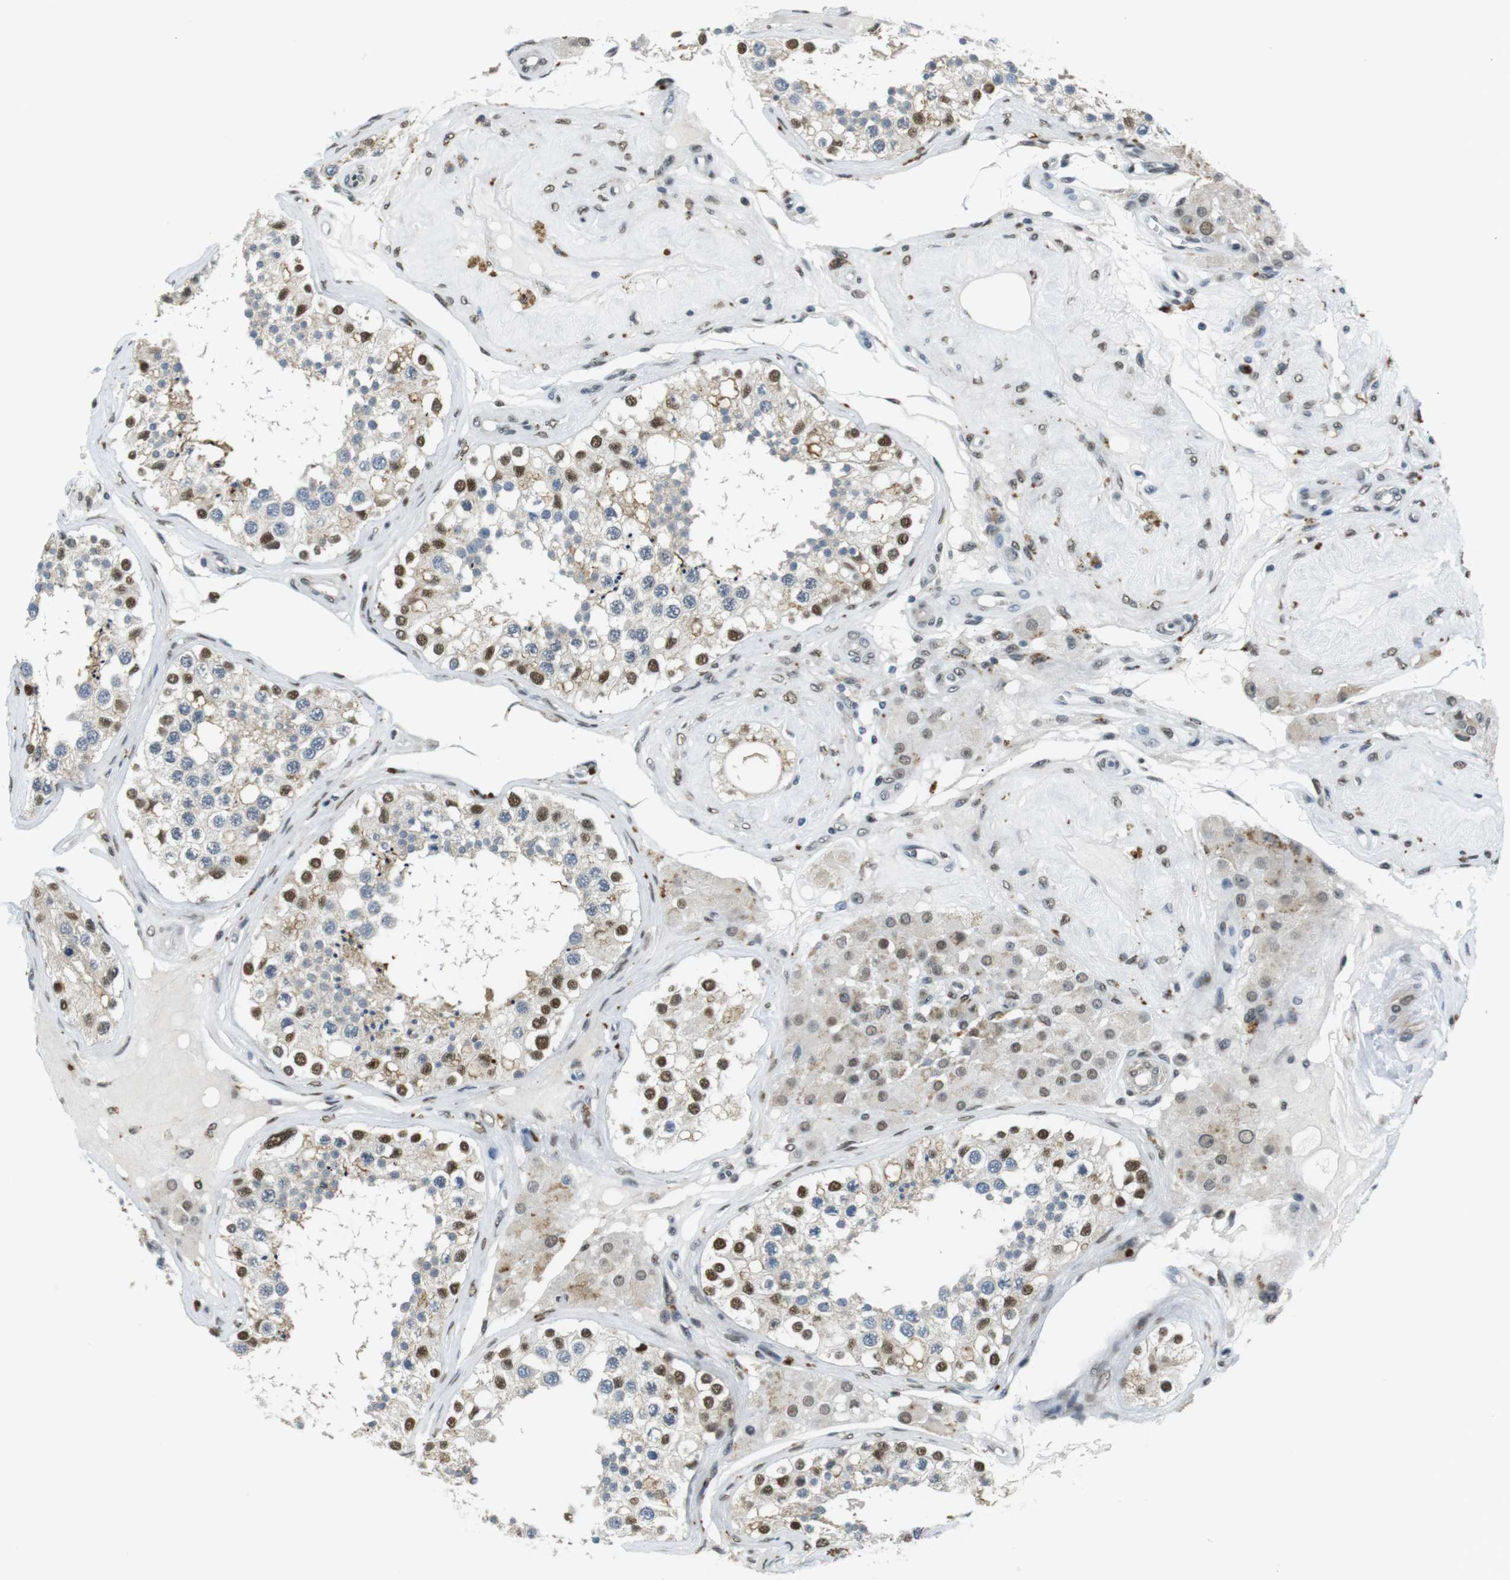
{"staining": {"intensity": "strong", "quantity": "25%-75%", "location": "nuclear"}, "tissue": "testis", "cell_type": "Cells in seminiferous ducts", "image_type": "normal", "snomed": [{"axis": "morphology", "description": "Normal tissue, NOS"}, {"axis": "topography", "description": "Testis"}], "caption": "Immunohistochemistry (IHC) of benign testis demonstrates high levels of strong nuclear staining in approximately 25%-75% of cells in seminiferous ducts.", "gene": "USP7", "patient": {"sex": "male", "age": 68}}